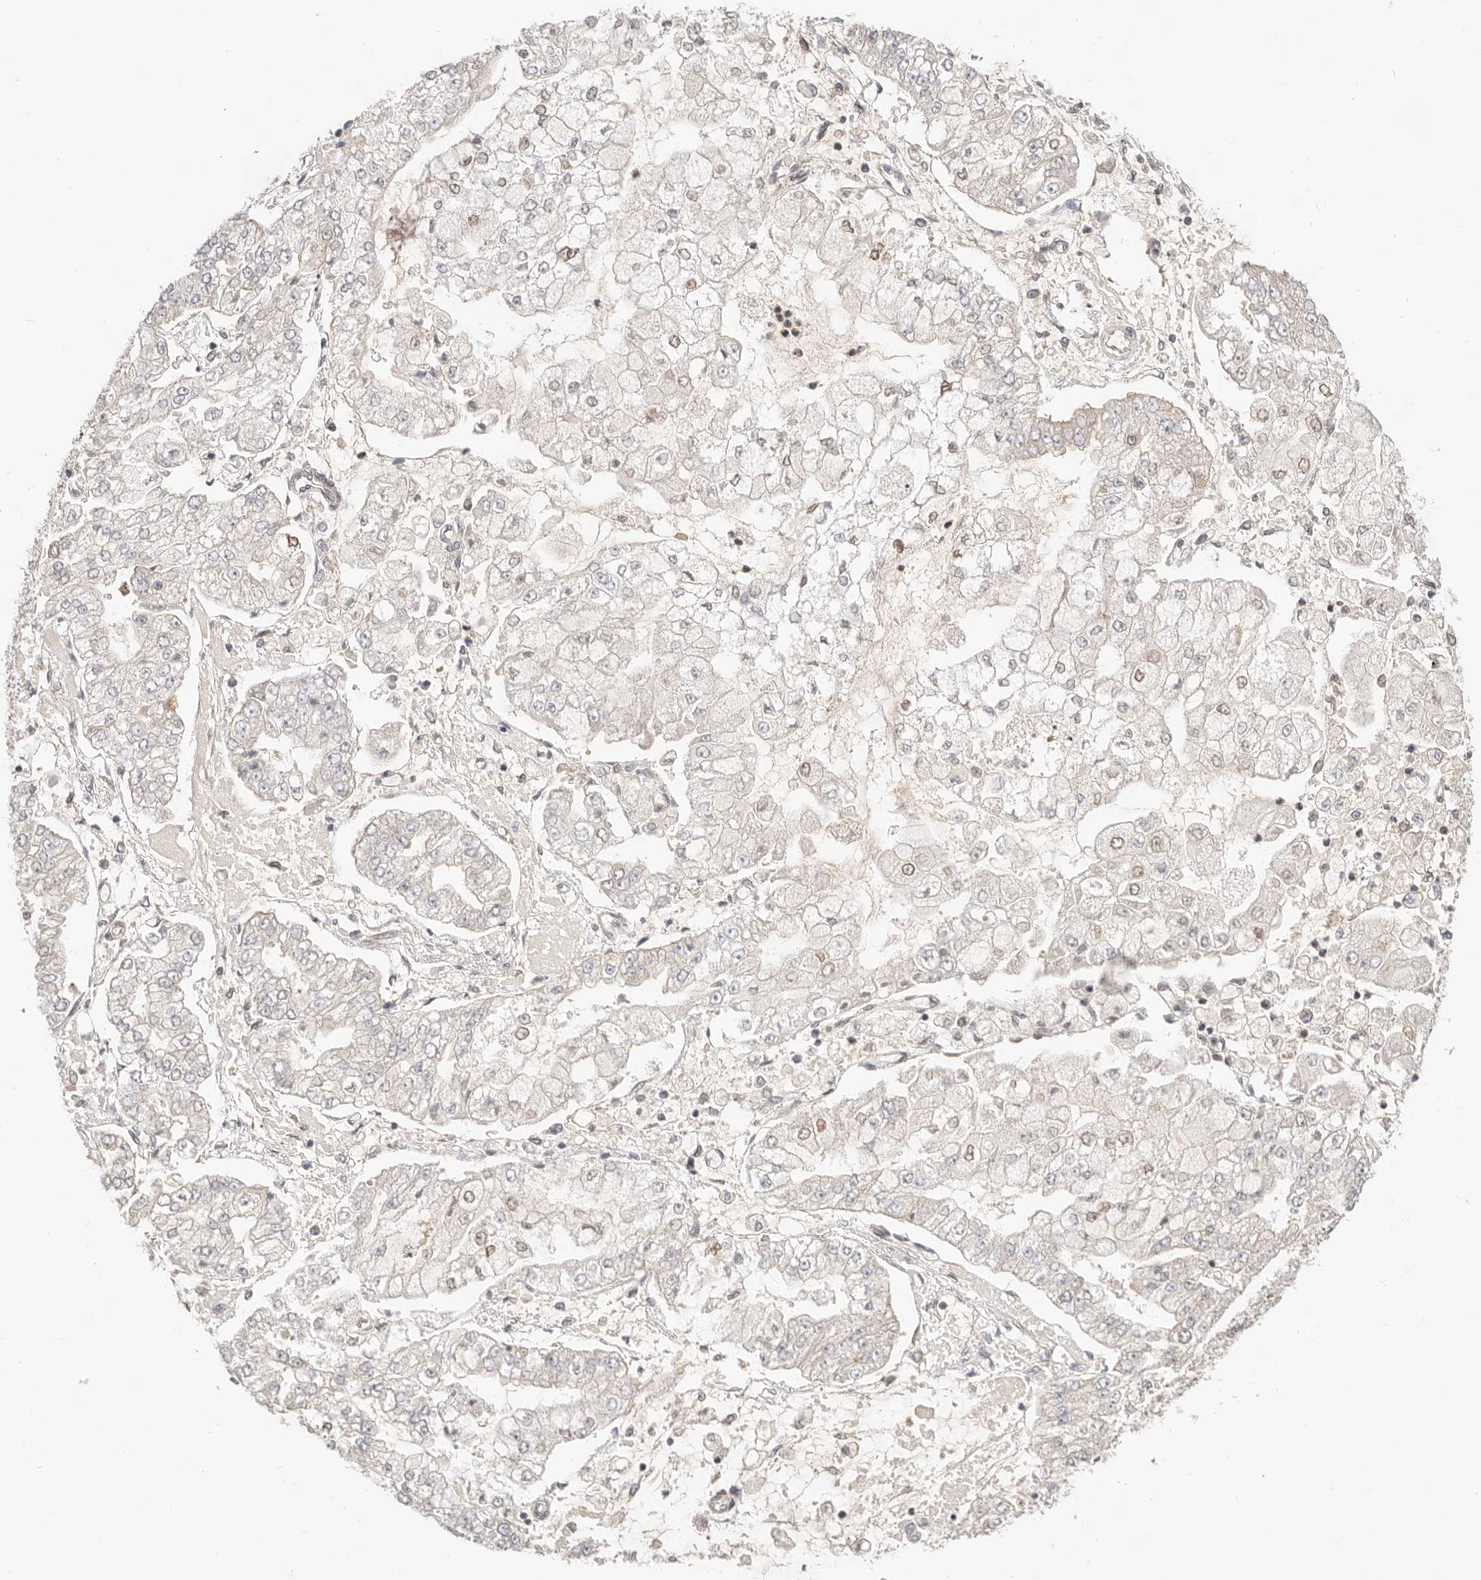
{"staining": {"intensity": "weak", "quantity": "<25%", "location": "cytoplasmic/membranous,nuclear"}, "tissue": "stomach cancer", "cell_type": "Tumor cells", "image_type": "cancer", "snomed": [{"axis": "morphology", "description": "Adenocarcinoma, NOS"}, {"axis": "topography", "description": "Stomach"}], "caption": "IHC image of adenocarcinoma (stomach) stained for a protein (brown), which shows no staining in tumor cells.", "gene": "KCMF1", "patient": {"sex": "male", "age": 76}}